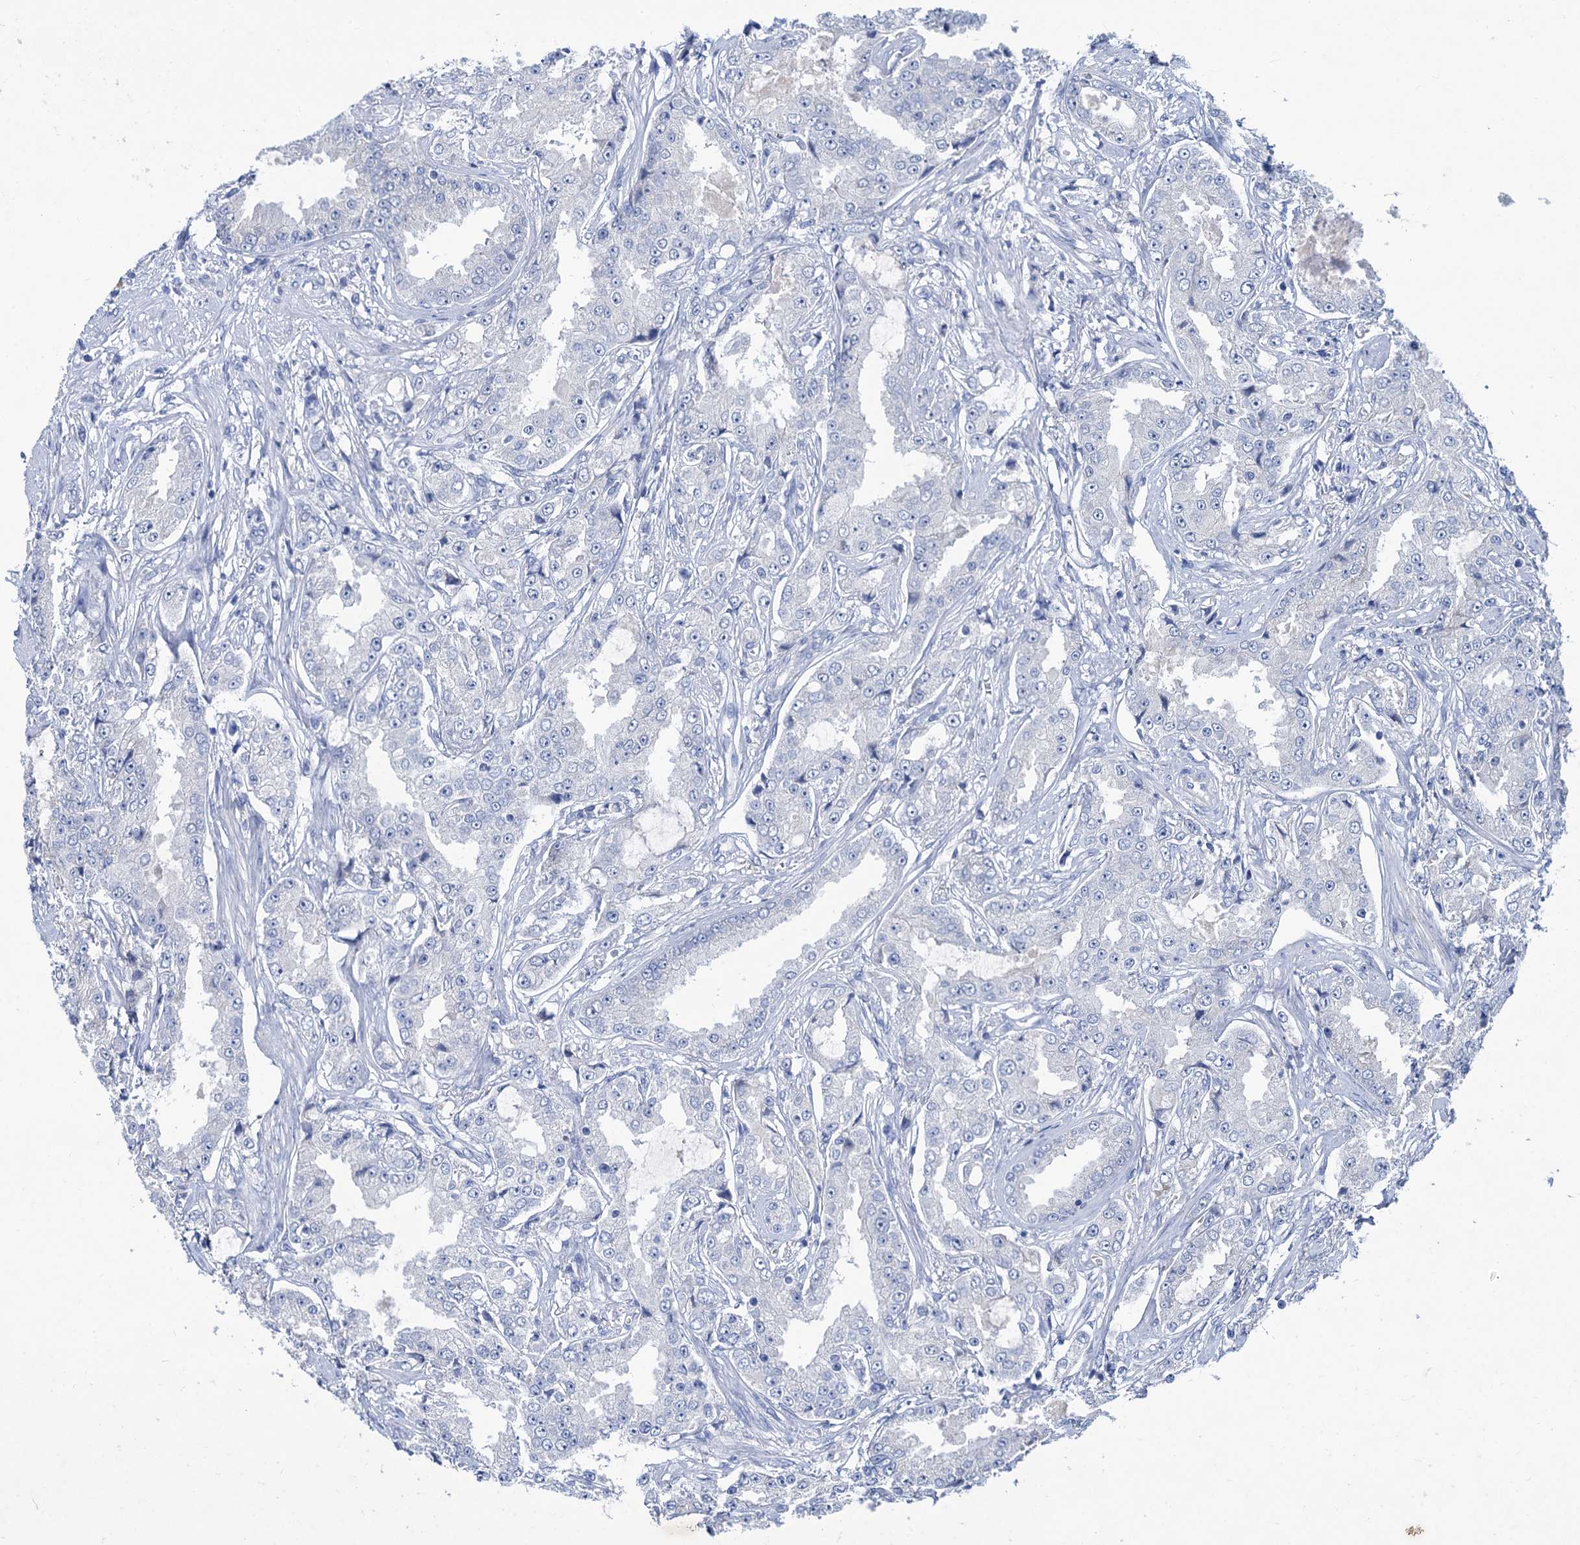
{"staining": {"intensity": "negative", "quantity": "none", "location": "none"}, "tissue": "prostate cancer", "cell_type": "Tumor cells", "image_type": "cancer", "snomed": [{"axis": "morphology", "description": "Adenocarcinoma, High grade"}, {"axis": "topography", "description": "Prostate"}], "caption": "There is no significant expression in tumor cells of prostate cancer.", "gene": "RTKN2", "patient": {"sex": "male", "age": 73}}